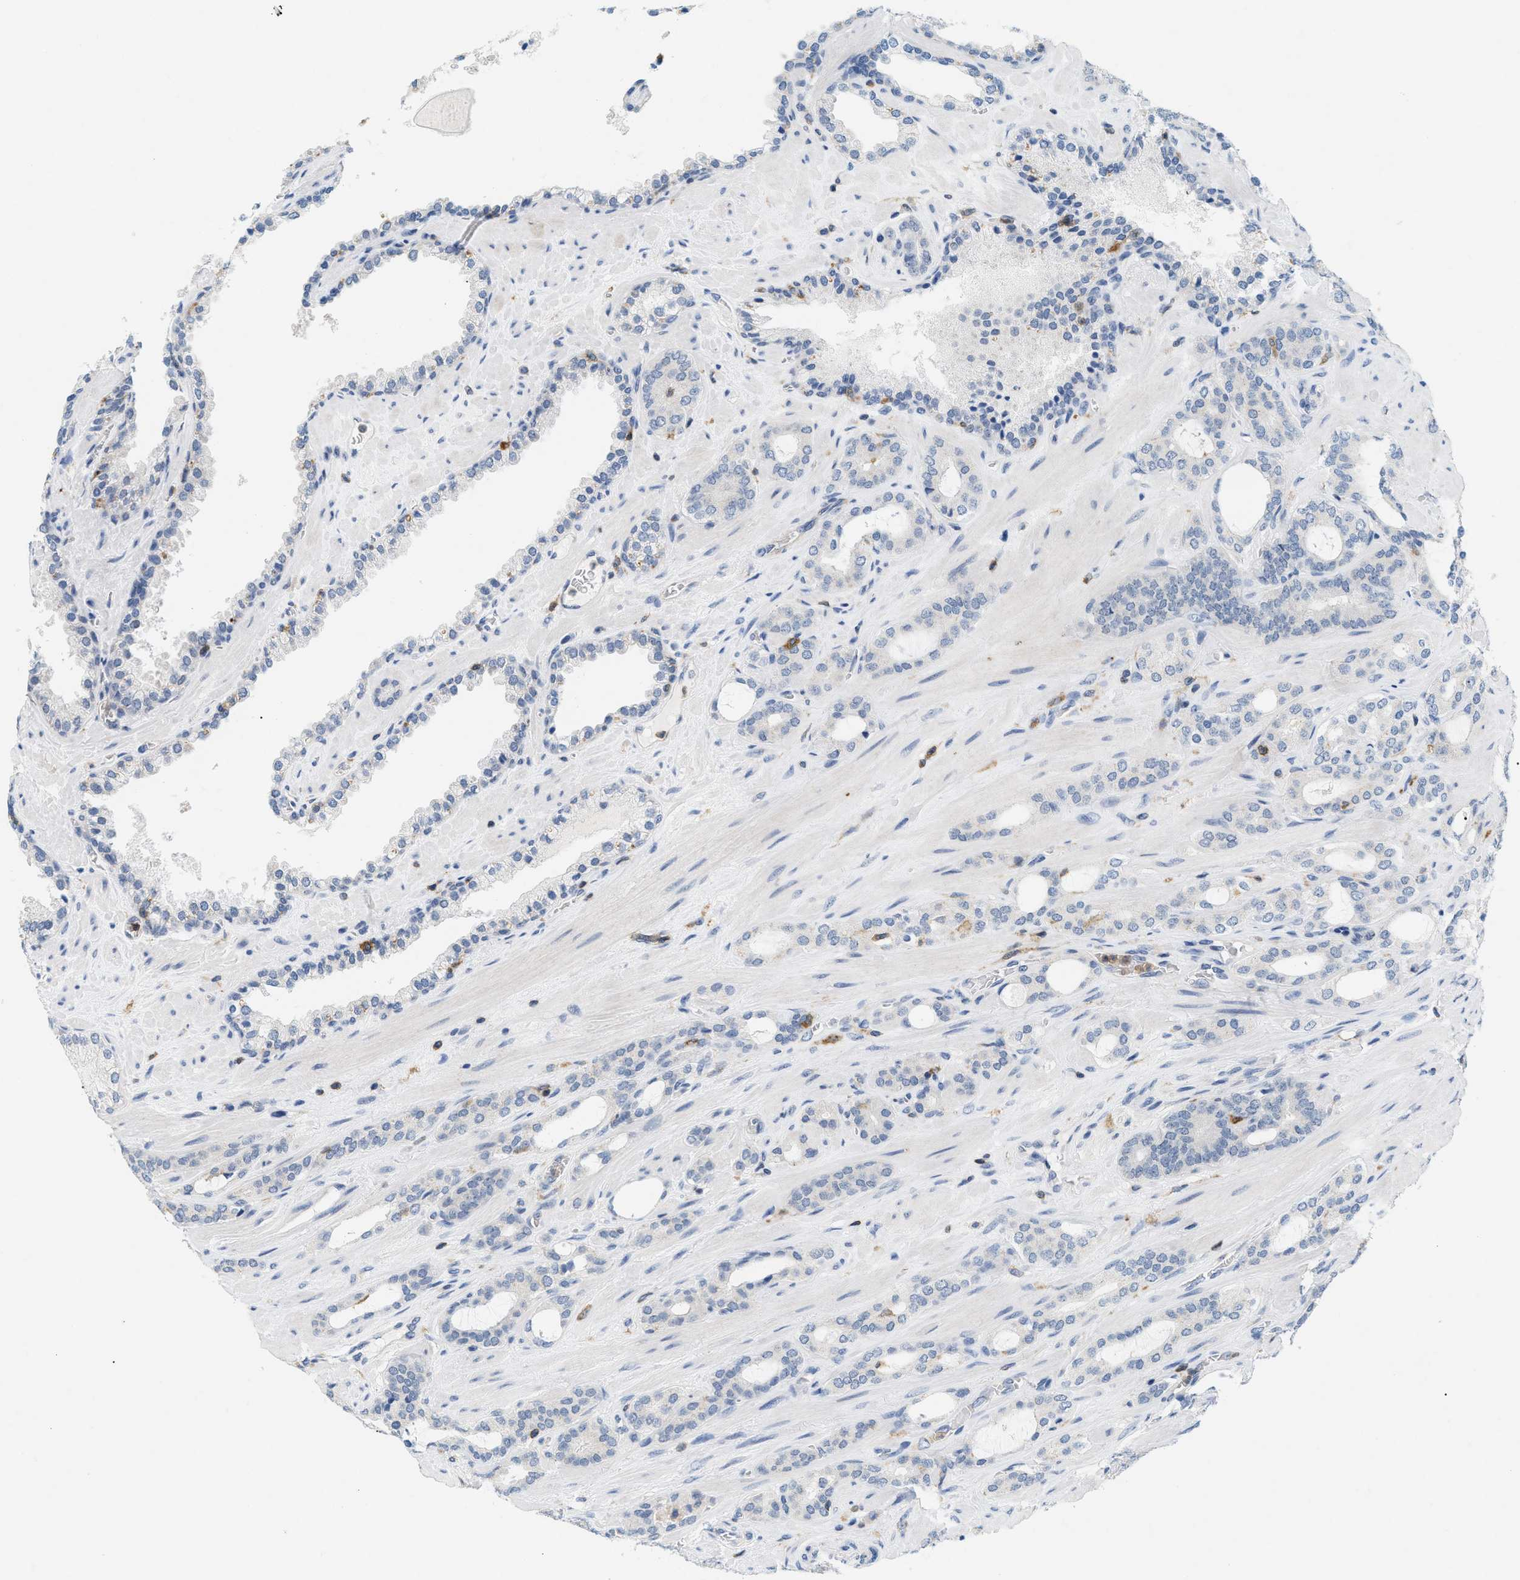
{"staining": {"intensity": "negative", "quantity": "none", "location": "none"}, "tissue": "prostate cancer", "cell_type": "Tumor cells", "image_type": "cancer", "snomed": [{"axis": "morphology", "description": "Adenocarcinoma, Low grade"}, {"axis": "topography", "description": "Prostate"}], "caption": "DAB immunohistochemical staining of low-grade adenocarcinoma (prostate) demonstrates no significant expression in tumor cells.", "gene": "INPP5D", "patient": {"sex": "male", "age": 63}}